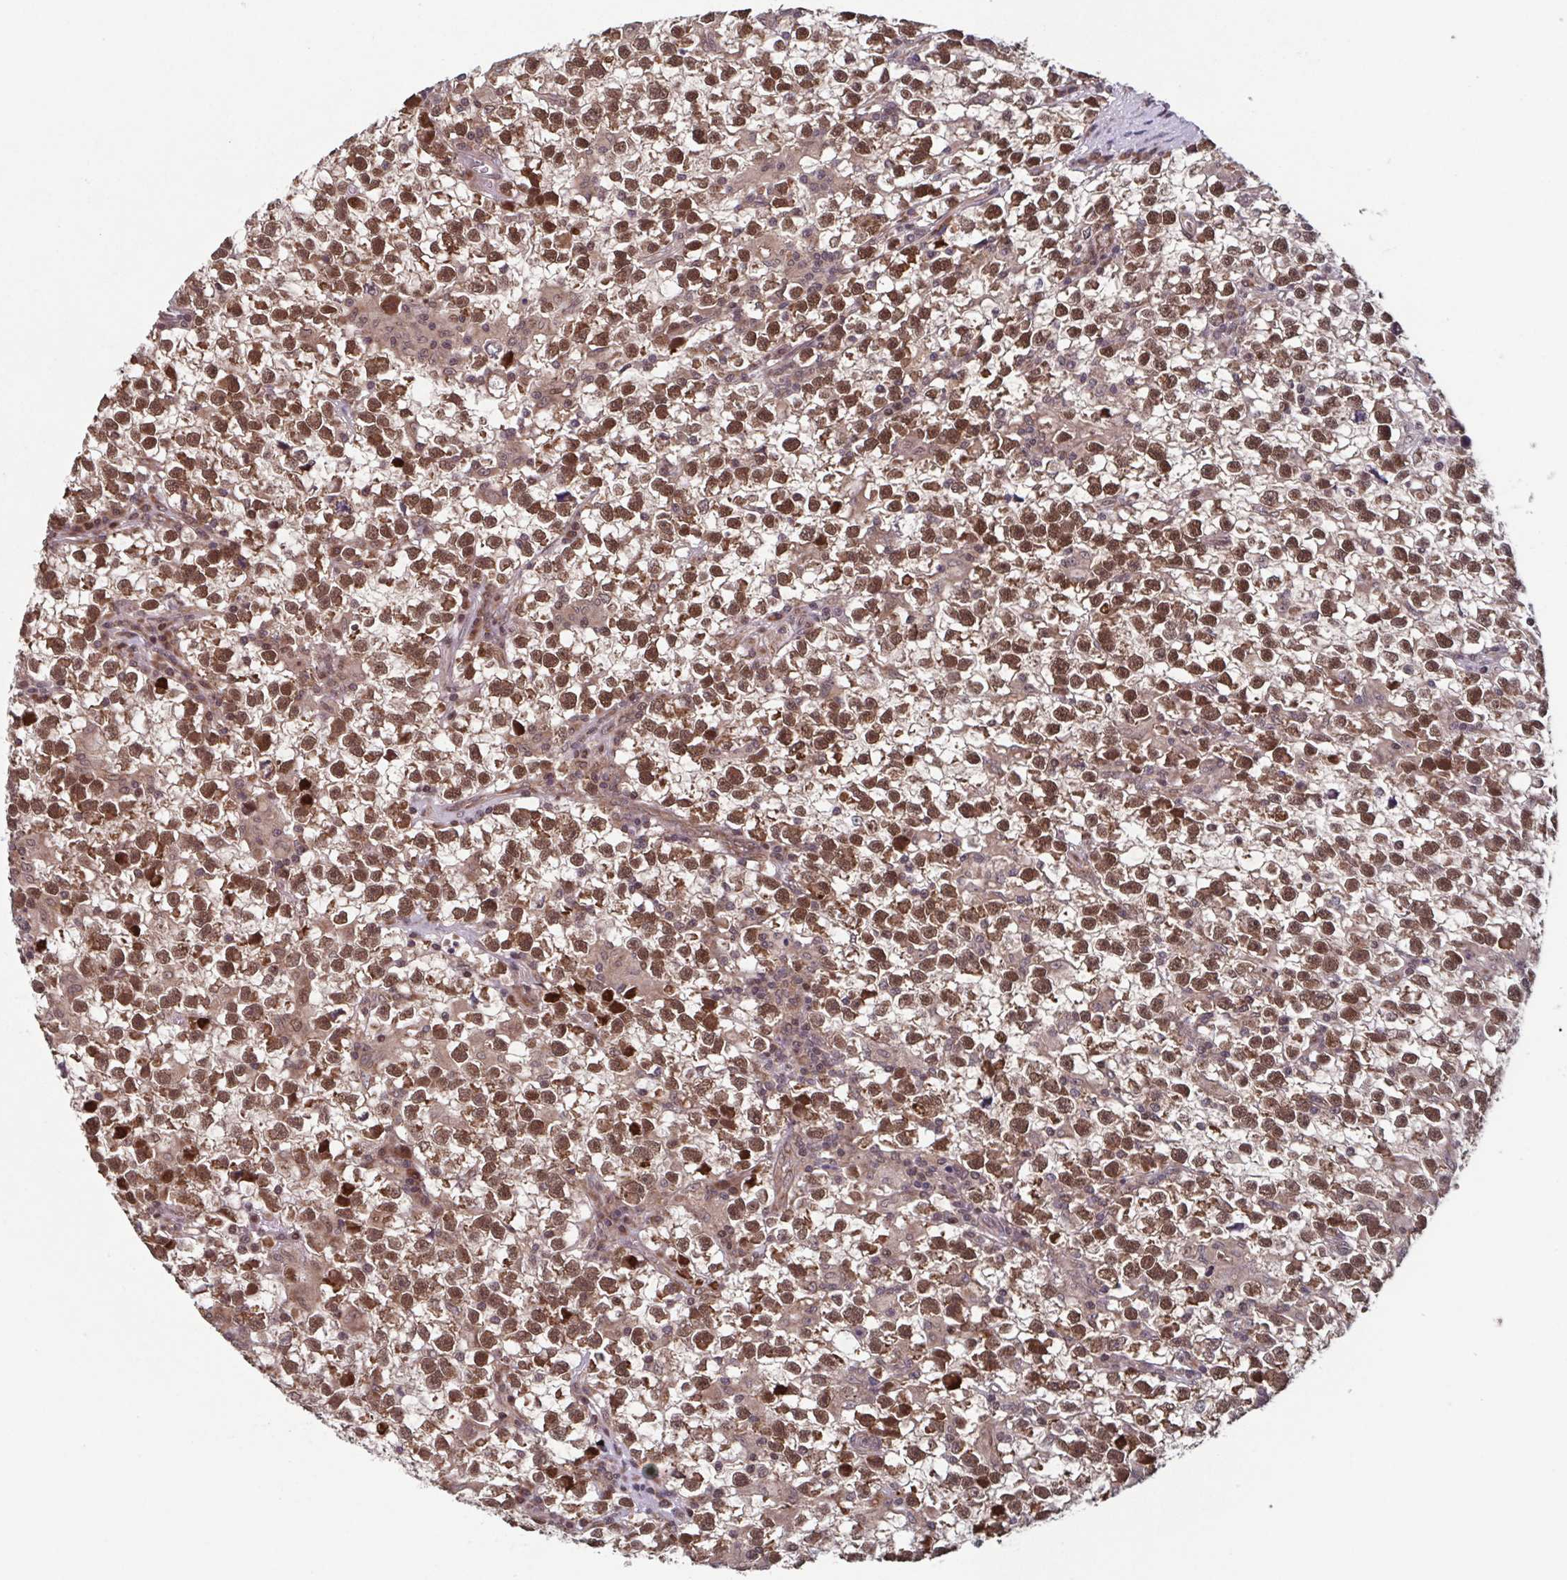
{"staining": {"intensity": "moderate", "quantity": ">75%", "location": "cytoplasmic/membranous,nuclear"}, "tissue": "testis cancer", "cell_type": "Tumor cells", "image_type": "cancer", "snomed": [{"axis": "morphology", "description": "Seminoma, NOS"}, {"axis": "topography", "description": "Testis"}], "caption": "Testis cancer (seminoma) tissue exhibits moderate cytoplasmic/membranous and nuclear expression in approximately >75% of tumor cells", "gene": "TTC19", "patient": {"sex": "male", "age": 31}}